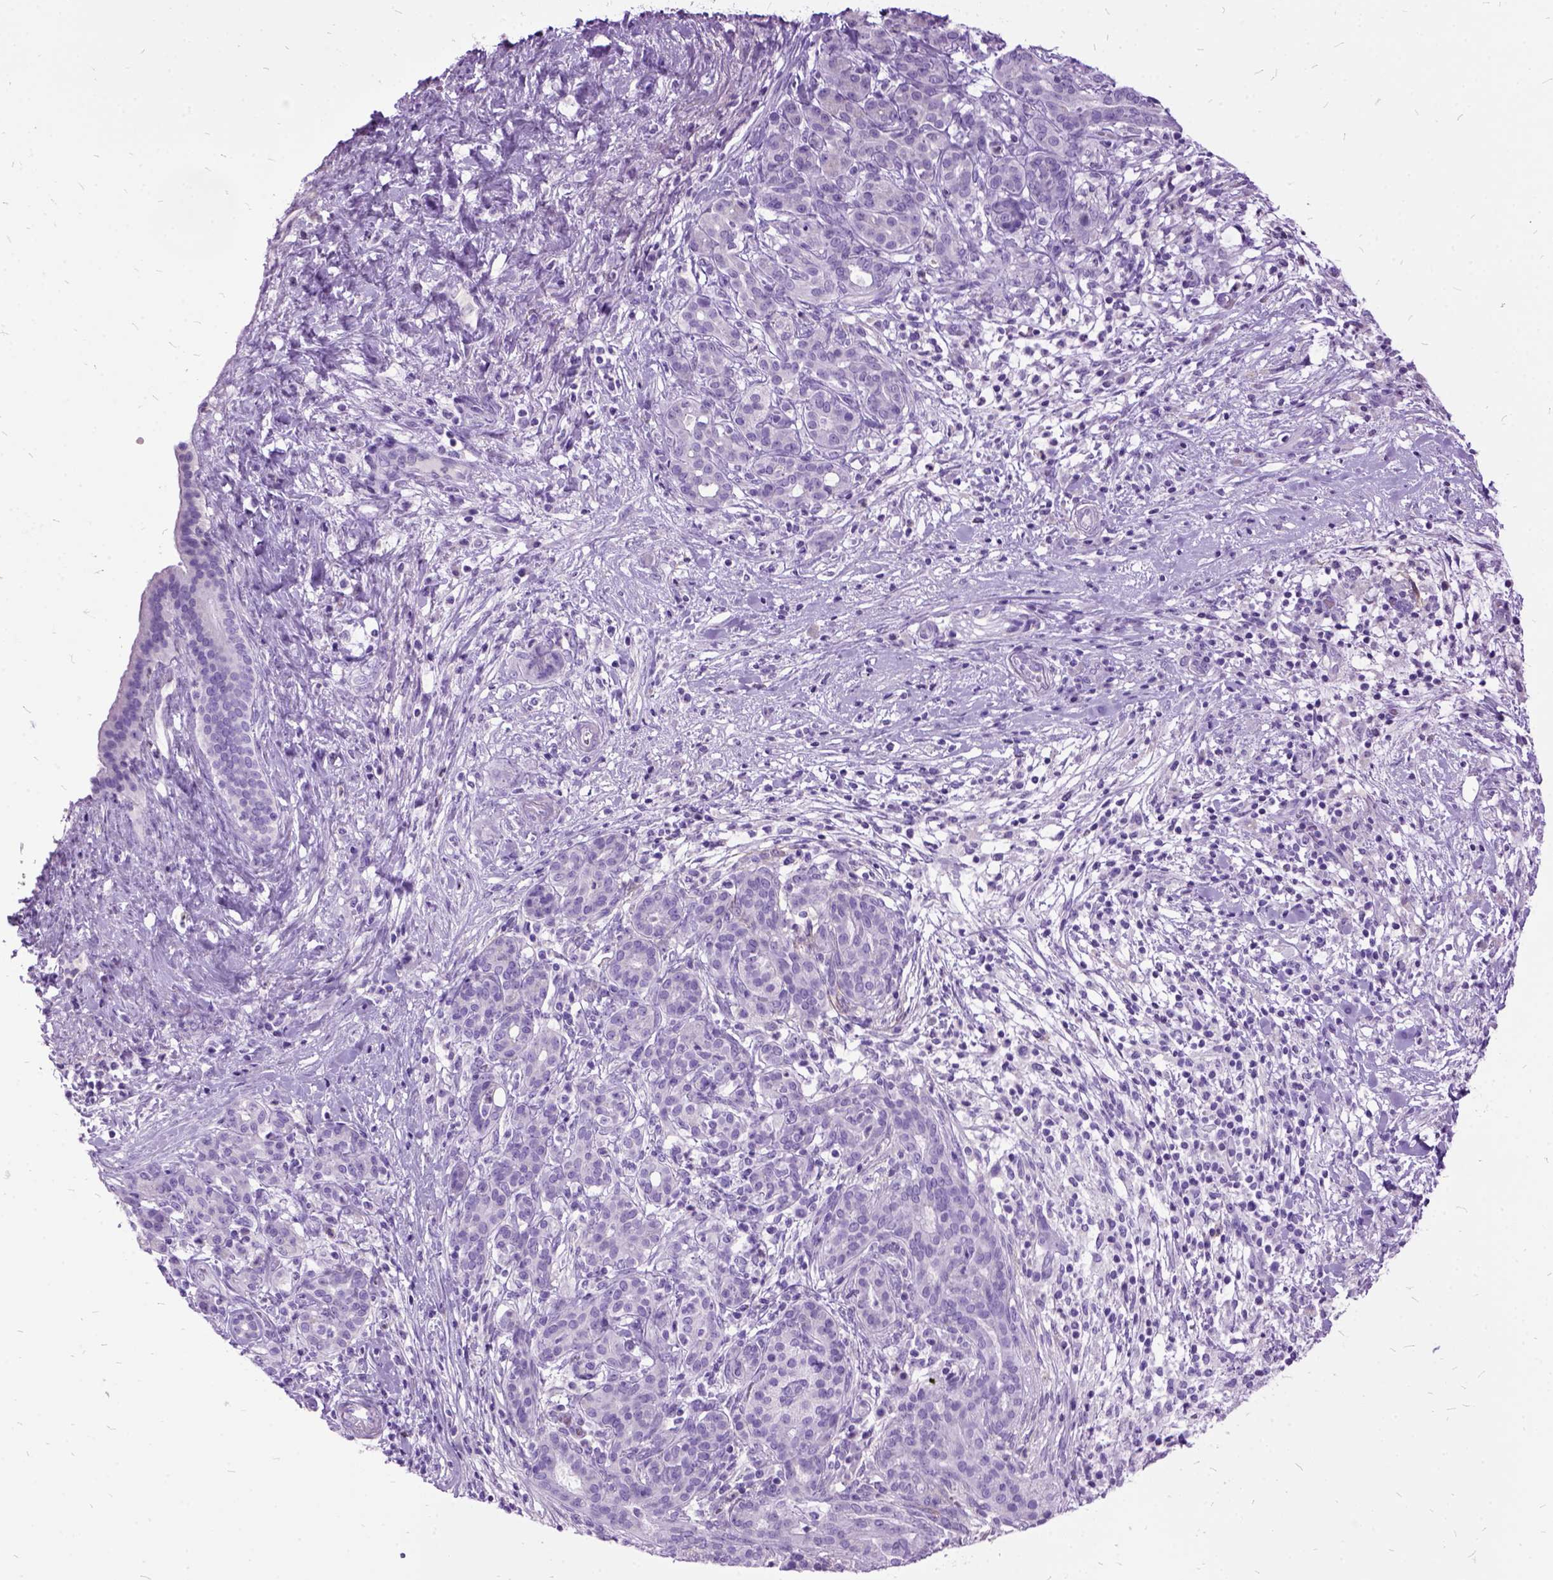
{"staining": {"intensity": "negative", "quantity": "none", "location": "none"}, "tissue": "pancreatic cancer", "cell_type": "Tumor cells", "image_type": "cancer", "snomed": [{"axis": "morphology", "description": "Adenocarcinoma, NOS"}, {"axis": "topography", "description": "Pancreas"}], "caption": "Protein analysis of pancreatic adenocarcinoma displays no significant expression in tumor cells. Nuclei are stained in blue.", "gene": "MME", "patient": {"sex": "male", "age": 44}}